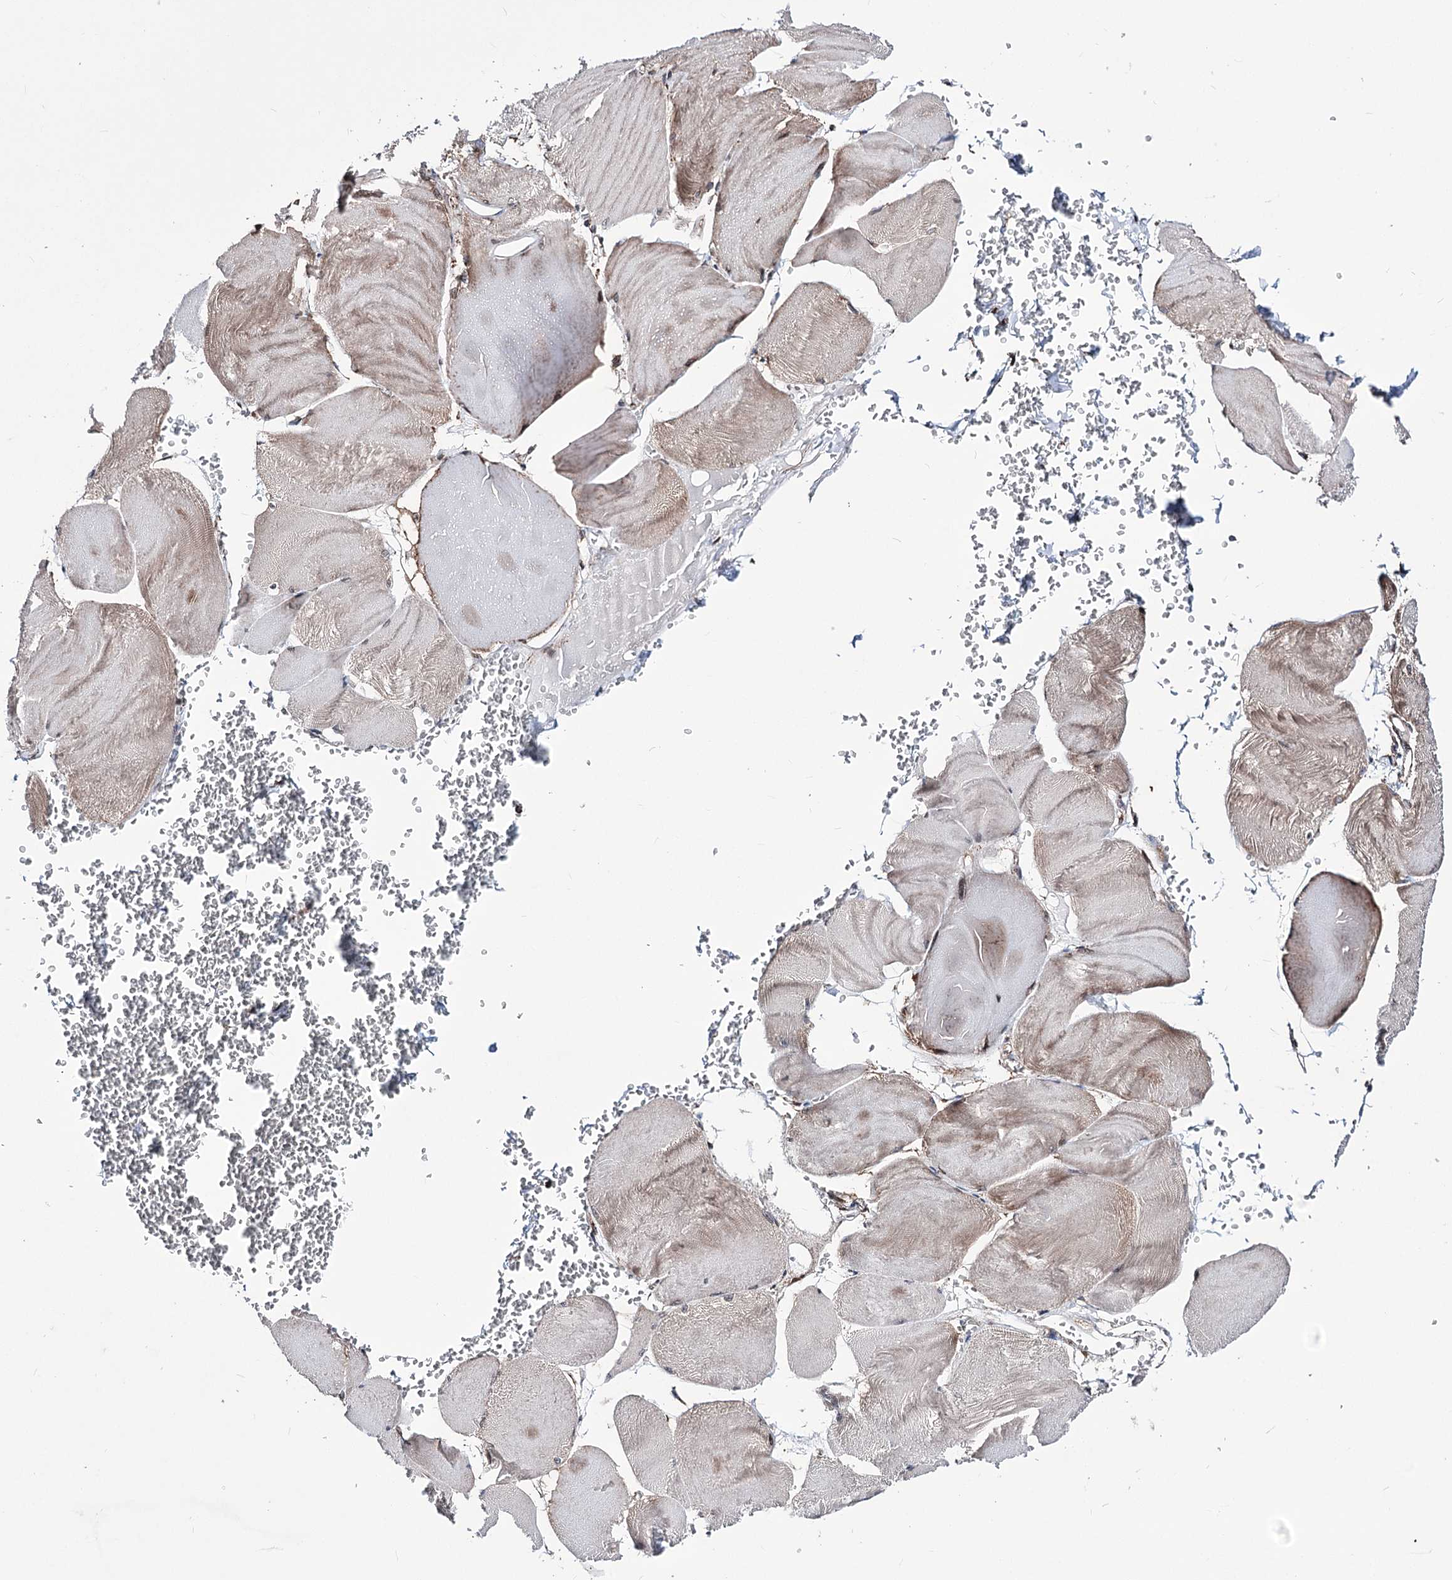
{"staining": {"intensity": "weak", "quantity": "25%-75%", "location": "cytoplasmic/membranous"}, "tissue": "skeletal muscle", "cell_type": "Myocytes", "image_type": "normal", "snomed": [{"axis": "morphology", "description": "Normal tissue, NOS"}, {"axis": "morphology", "description": "Basal cell carcinoma"}, {"axis": "topography", "description": "Skeletal muscle"}], "caption": "Myocytes exhibit low levels of weak cytoplasmic/membranous positivity in about 25%-75% of cells in unremarkable human skeletal muscle.", "gene": "CREB3L4", "patient": {"sex": "female", "age": 64}}